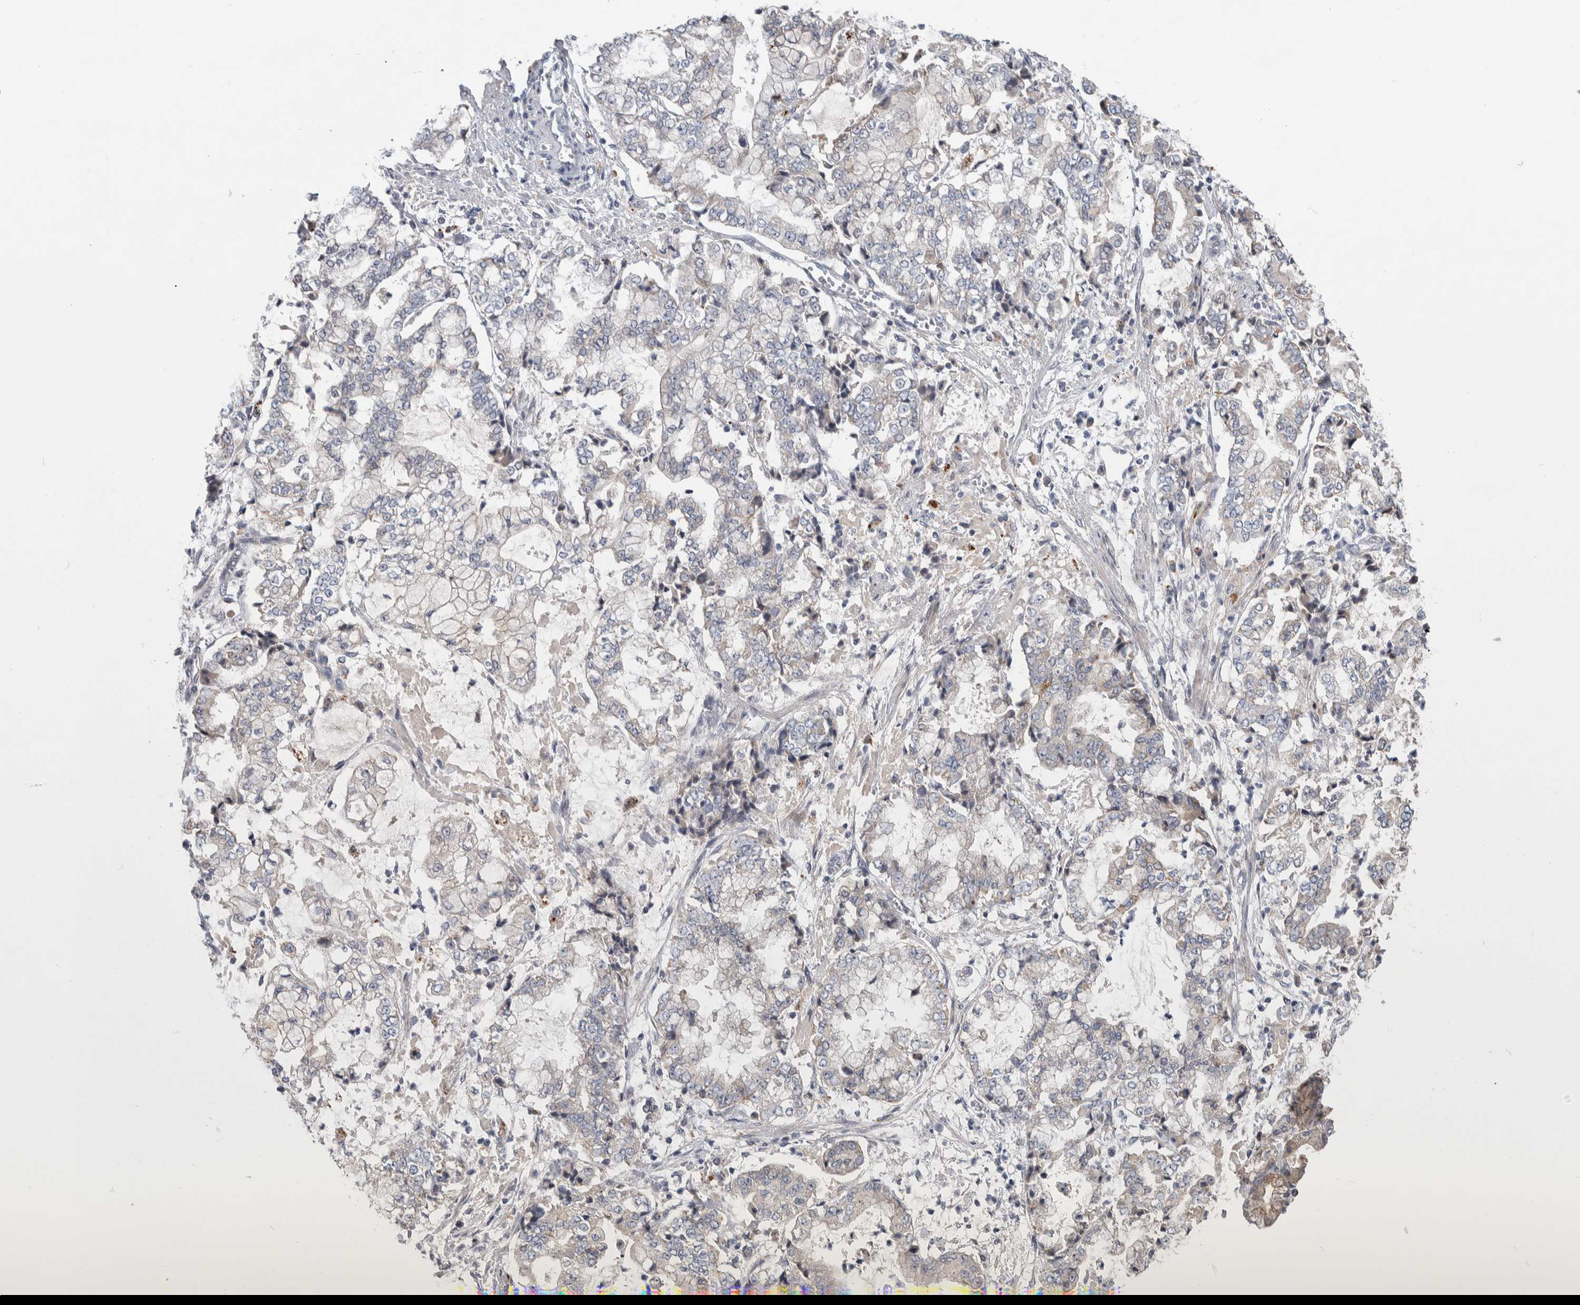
{"staining": {"intensity": "weak", "quantity": "<25%", "location": "cytoplasmic/membranous"}, "tissue": "stomach cancer", "cell_type": "Tumor cells", "image_type": "cancer", "snomed": [{"axis": "morphology", "description": "Adenocarcinoma, NOS"}, {"axis": "topography", "description": "Stomach"}], "caption": "This is an IHC photomicrograph of stomach cancer. There is no expression in tumor cells.", "gene": "FAM83G", "patient": {"sex": "male", "age": 76}}